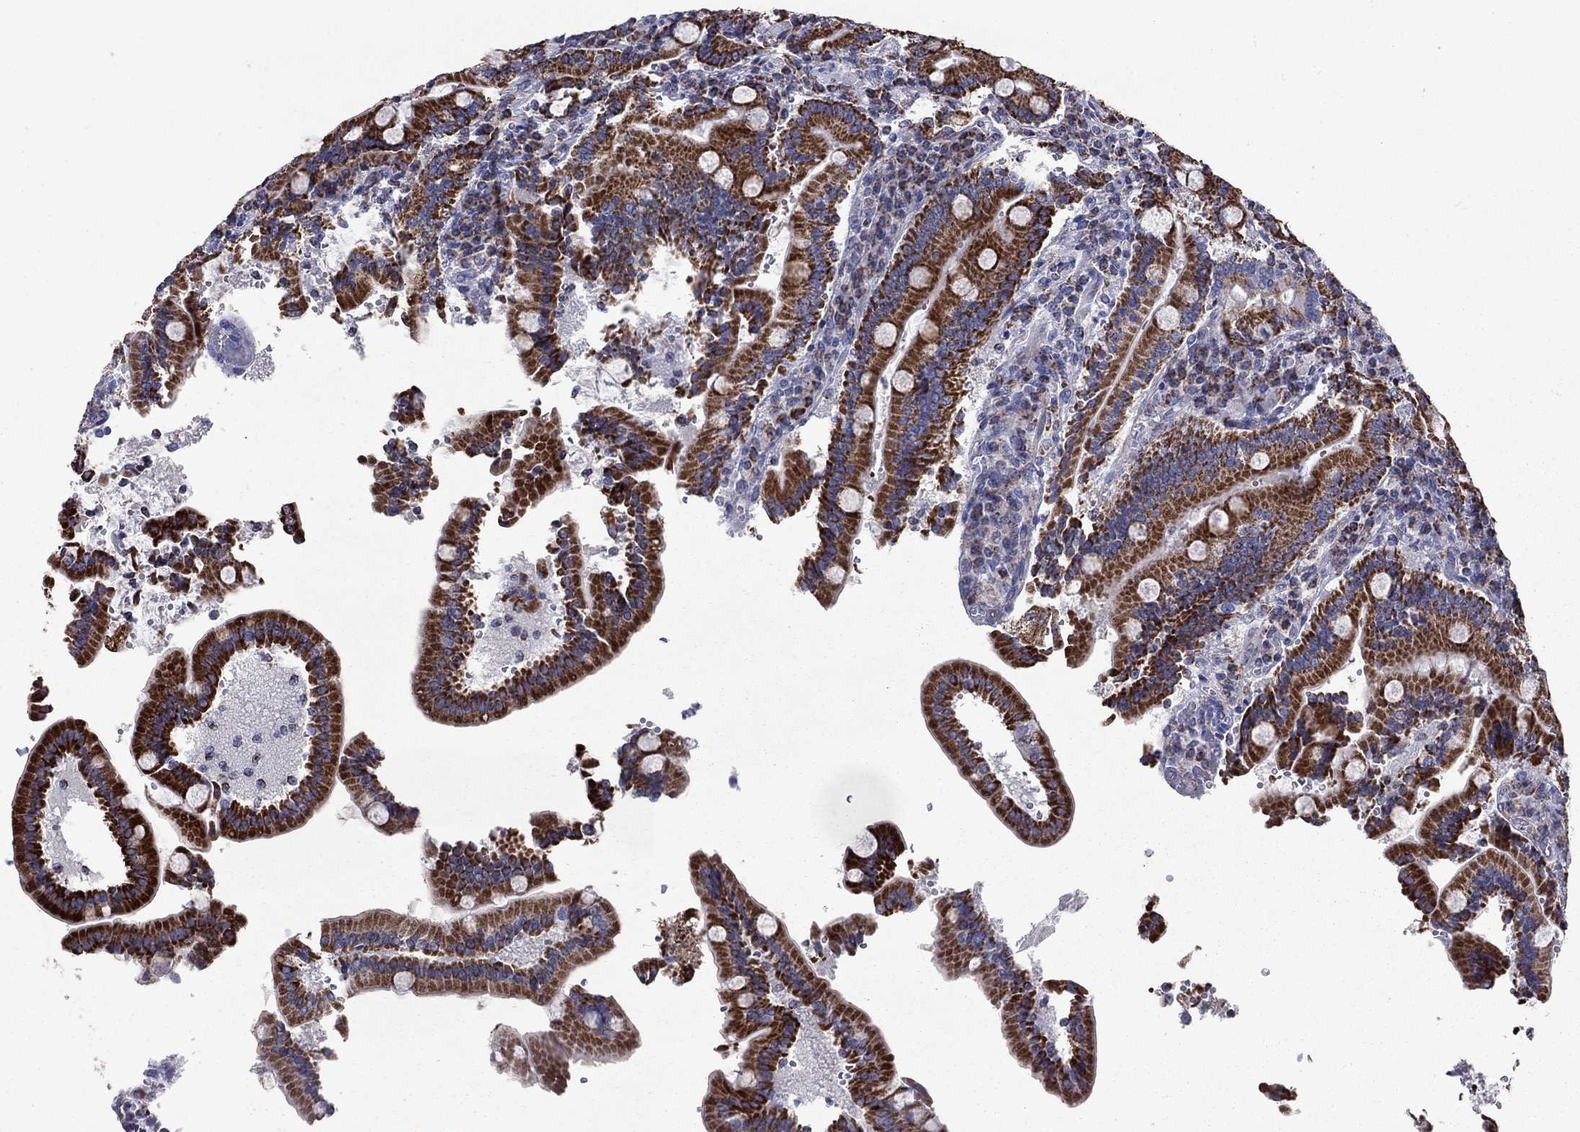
{"staining": {"intensity": "strong", "quantity": ">75%", "location": "cytoplasmic/membranous"}, "tissue": "duodenum", "cell_type": "Glandular cells", "image_type": "normal", "snomed": [{"axis": "morphology", "description": "Normal tissue, NOS"}, {"axis": "topography", "description": "Duodenum"}], "caption": "Glandular cells reveal high levels of strong cytoplasmic/membranous positivity in approximately >75% of cells in benign human duodenum. (DAB (3,3'-diaminobenzidine) IHC with brightfield microscopy, high magnification).", "gene": "NDUFA4L2", "patient": {"sex": "female", "age": 62}}